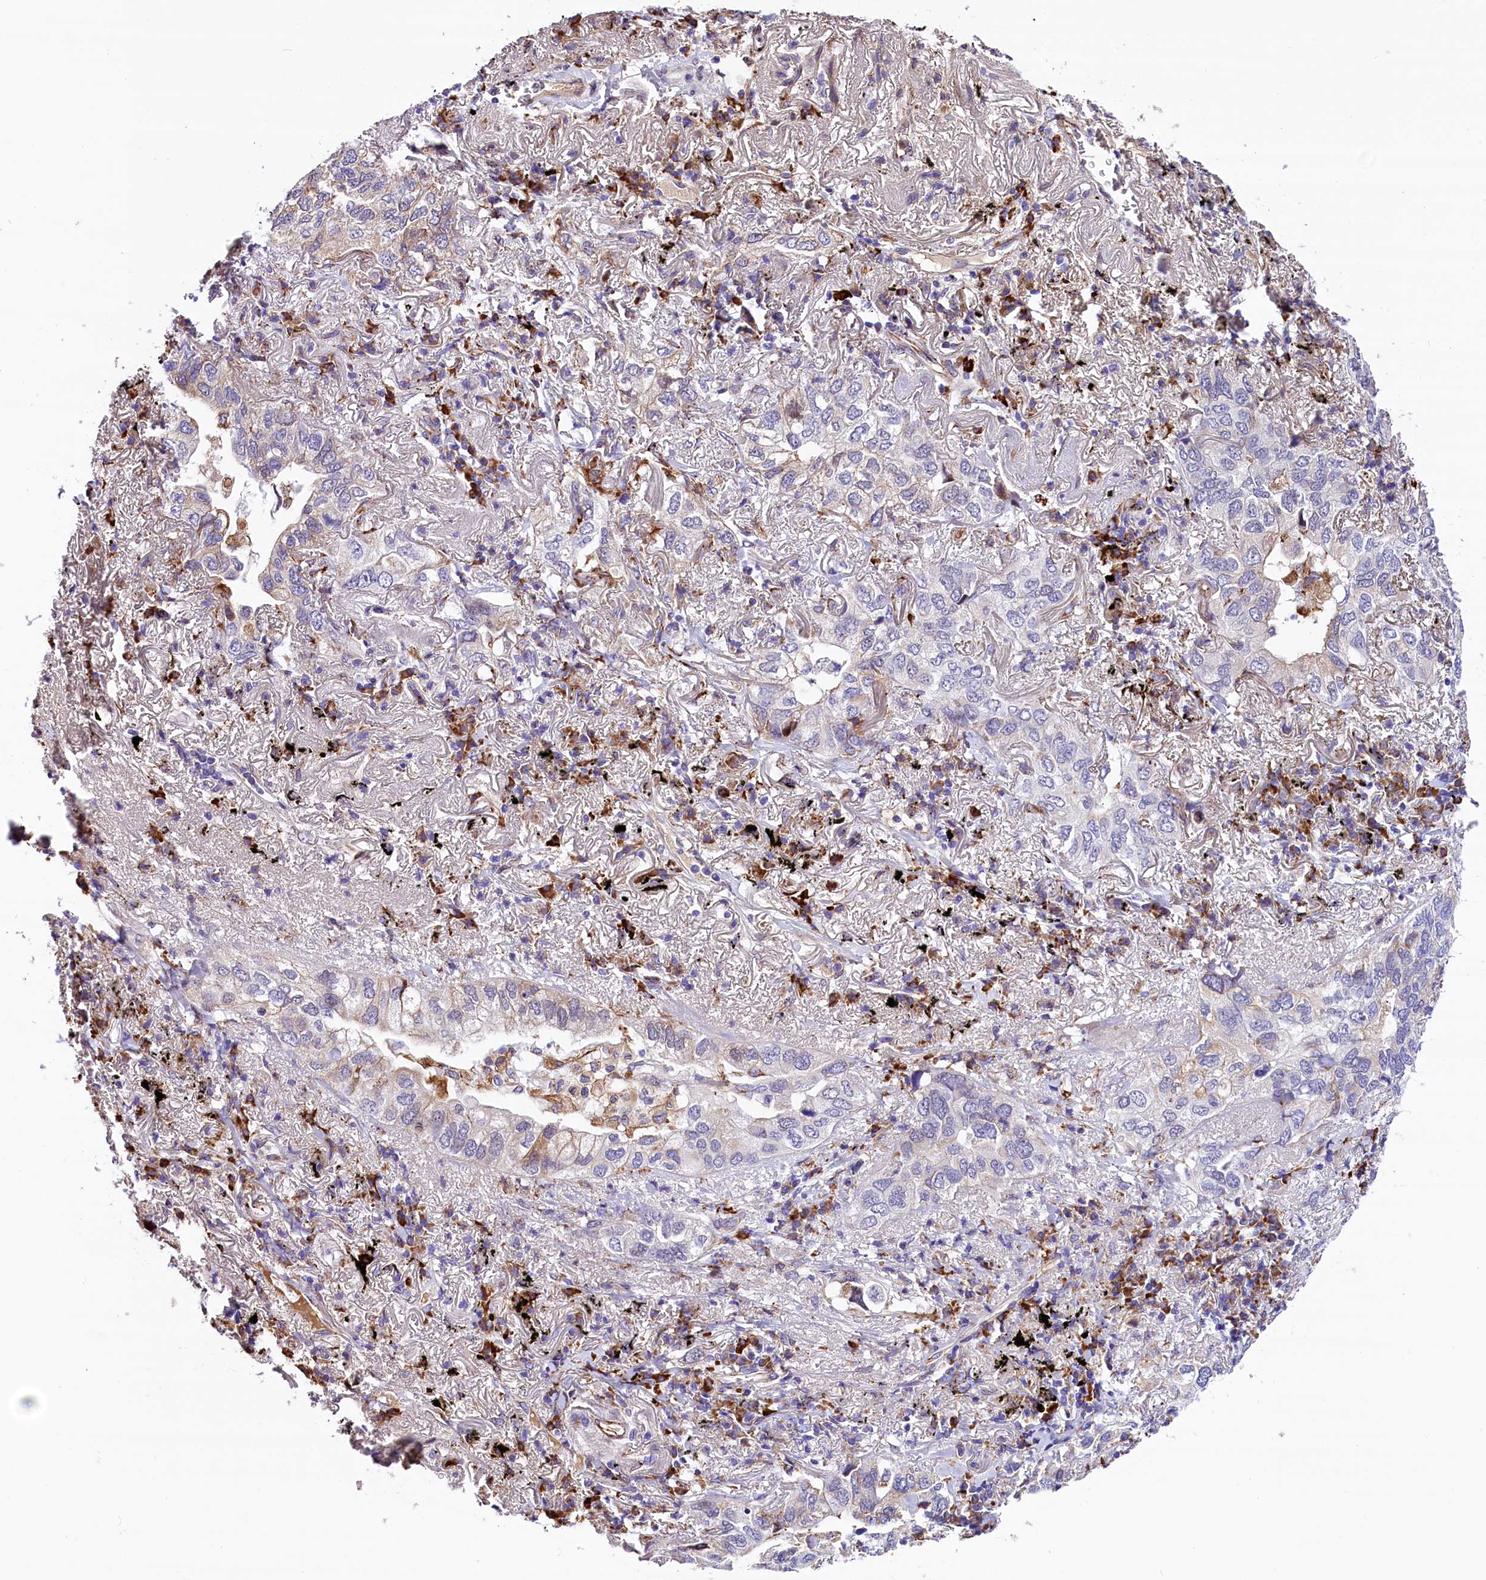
{"staining": {"intensity": "weak", "quantity": "<25%", "location": "cytoplasmic/membranous"}, "tissue": "lung cancer", "cell_type": "Tumor cells", "image_type": "cancer", "snomed": [{"axis": "morphology", "description": "Adenocarcinoma, NOS"}, {"axis": "topography", "description": "Lung"}], "caption": "A photomicrograph of lung adenocarcinoma stained for a protein displays no brown staining in tumor cells.", "gene": "CMTR2", "patient": {"sex": "male", "age": 65}}